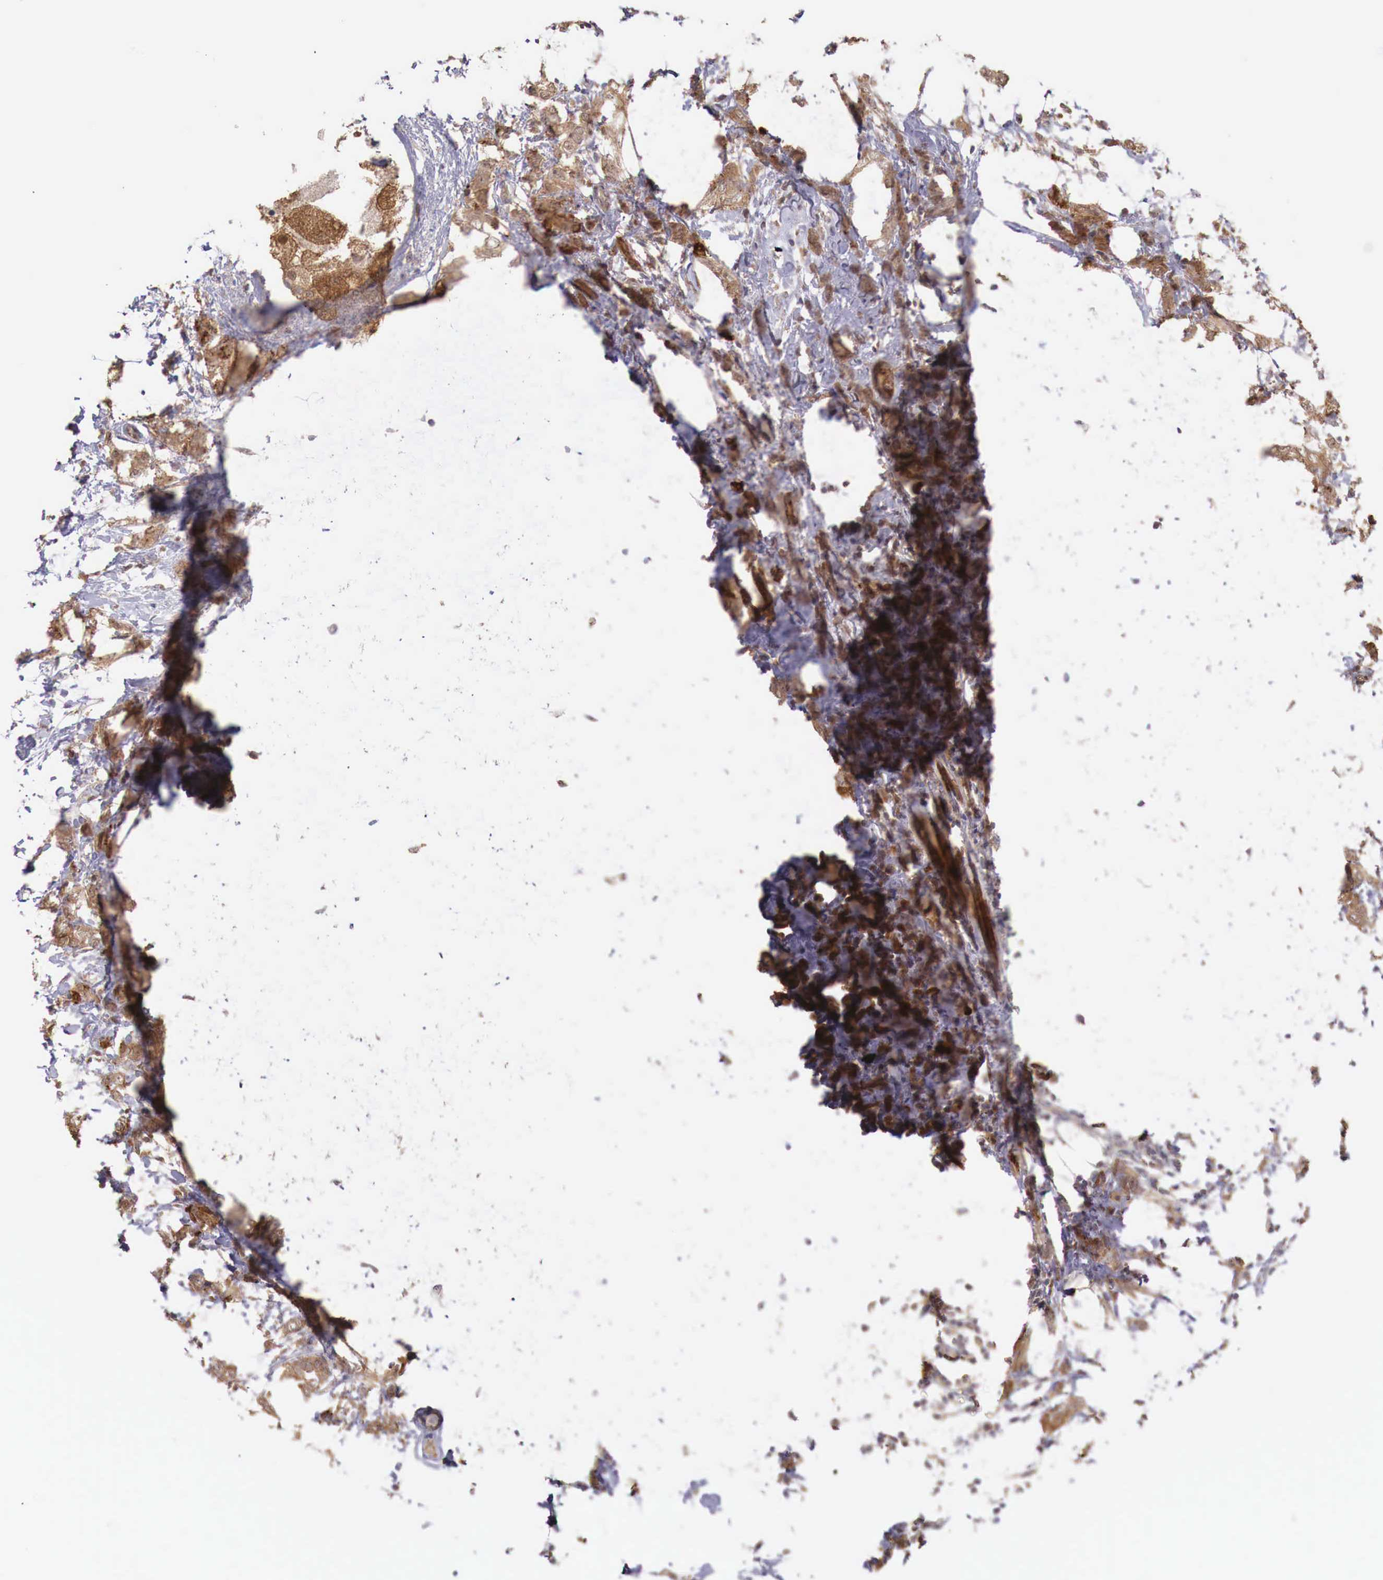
{"staining": {"intensity": "moderate", "quantity": ">75%", "location": "cytoplasmic/membranous"}, "tissue": "breast cancer", "cell_type": "Tumor cells", "image_type": "cancer", "snomed": [{"axis": "morphology", "description": "Duct carcinoma"}, {"axis": "topography", "description": "Breast"}], "caption": "Moderate cytoplasmic/membranous protein positivity is identified in about >75% of tumor cells in breast infiltrating ductal carcinoma.", "gene": "GAB2", "patient": {"sex": "female", "age": 53}}